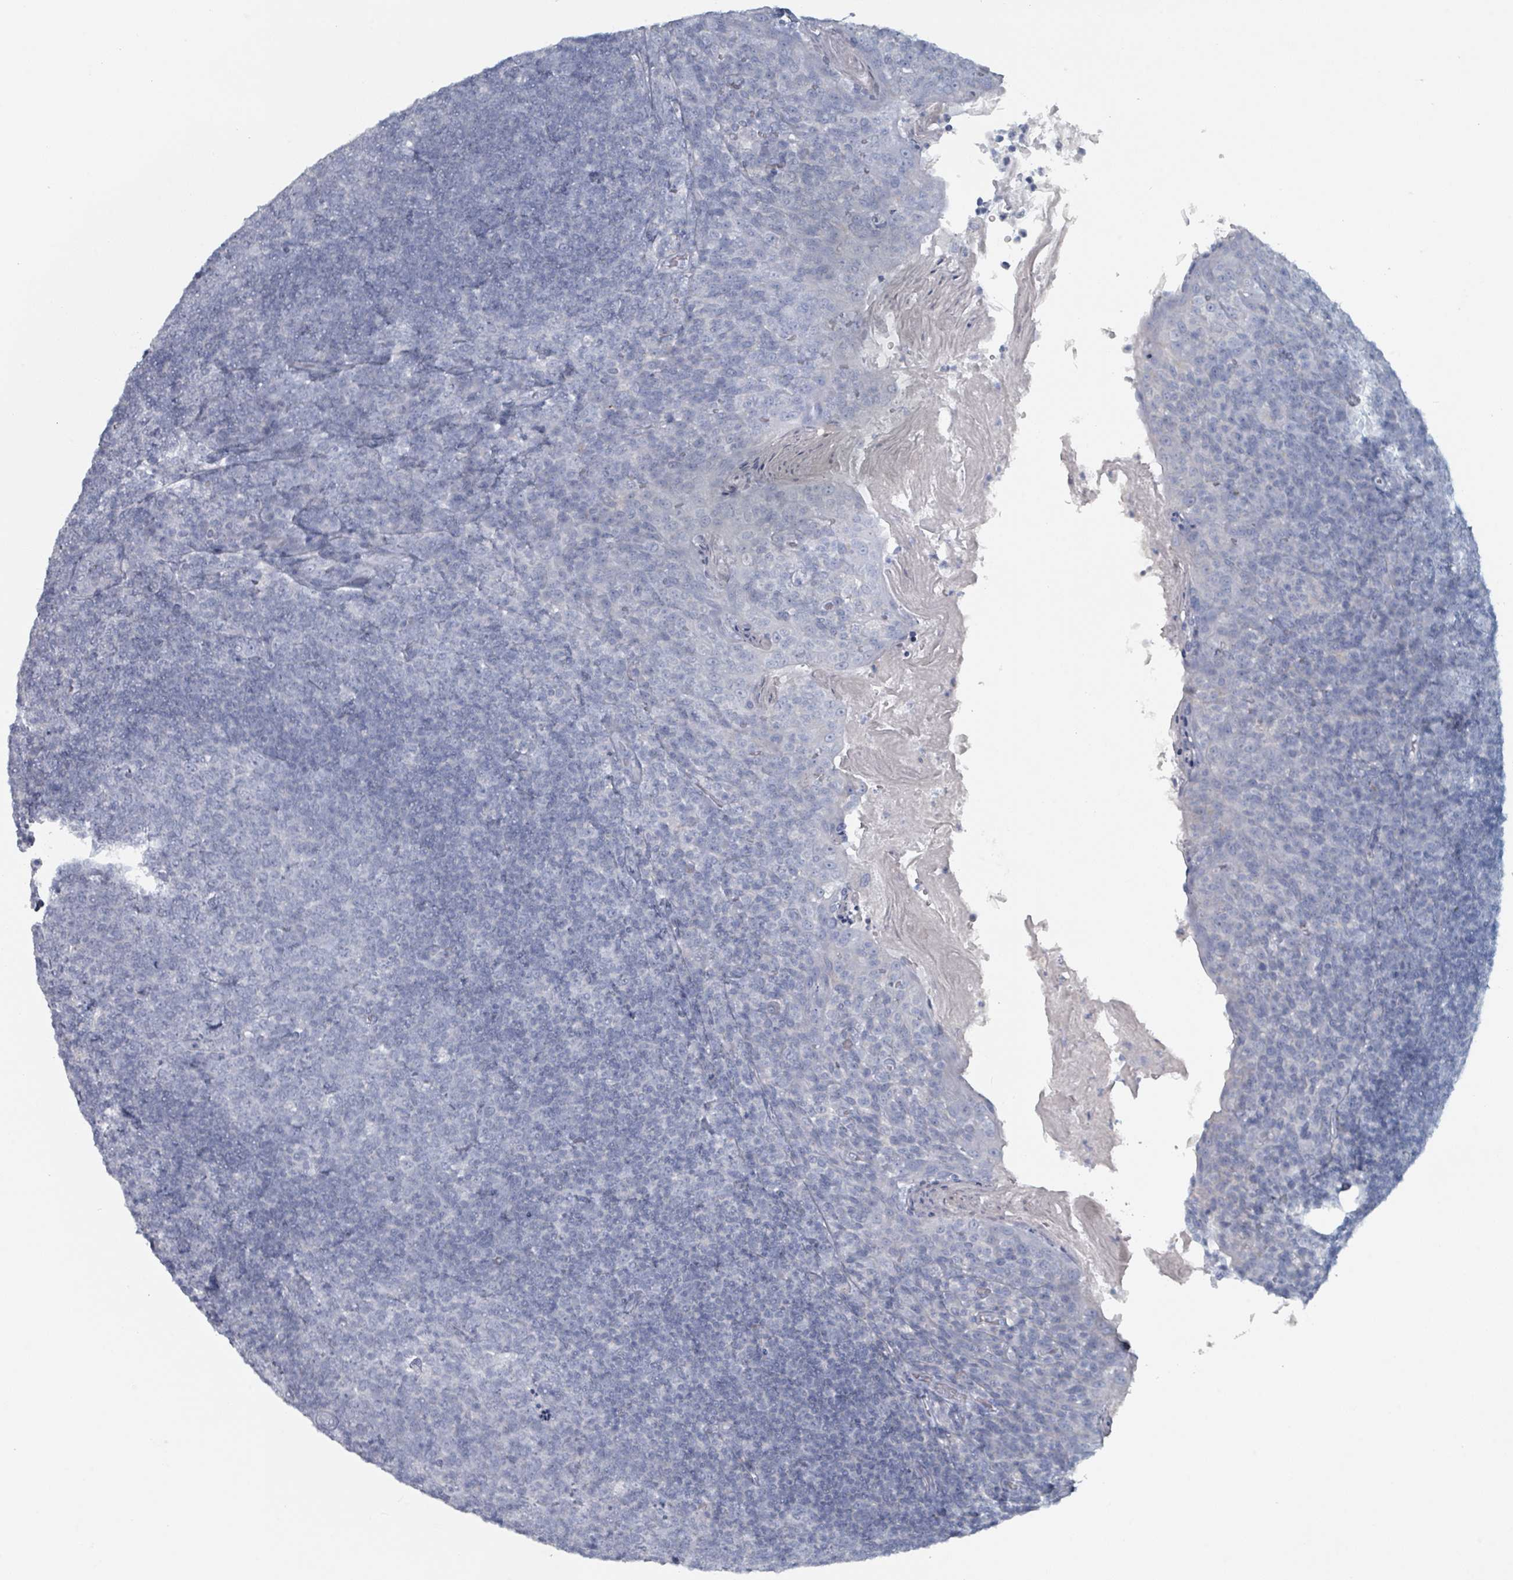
{"staining": {"intensity": "negative", "quantity": "none", "location": "none"}, "tissue": "tonsil", "cell_type": "Germinal center cells", "image_type": "normal", "snomed": [{"axis": "morphology", "description": "Normal tissue, NOS"}, {"axis": "topography", "description": "Tonsil"}], "caption": "Immunohistochemistry of benign human tonsil reveals no expression in germinal center cells. (DAB (3,3'-diaminobenzidine) IHC visualized using brightfield microscopy, high magnification).", "gene": "HEATR5A", "patient": {"sex": "female", "age": 10}}